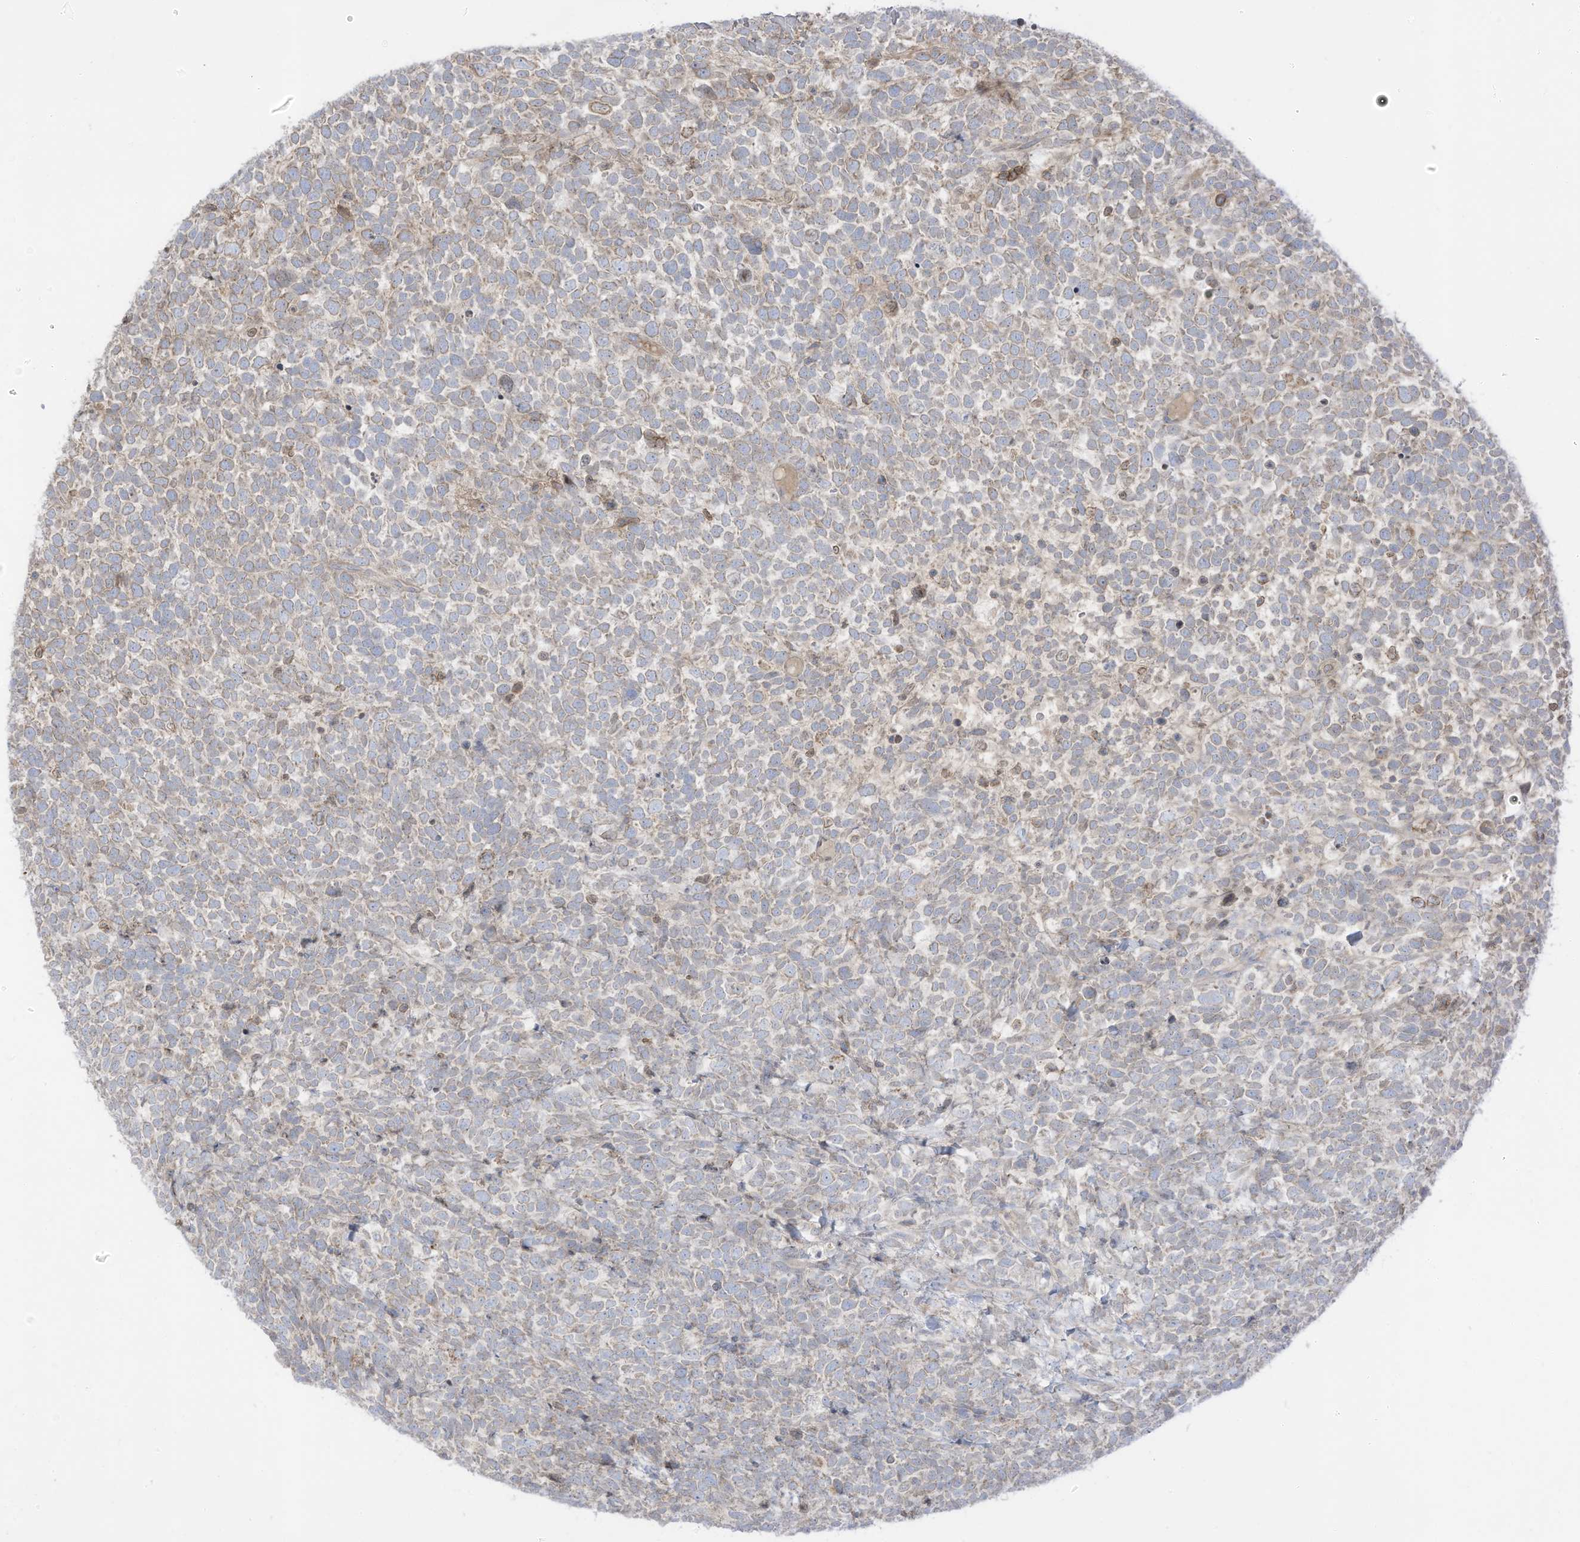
{"staining": {"intensity": "weak", "quantity": "<25%", "location": "cytoplasmic/membranous"}, "tissue": "urothelial cancer", "cell_type": "Tumor cells", "image_type": "cancer", "snomed": [{"axis": "morphology", "description": "Urothelial carcinoma, High grade"}, {"axis": "topography", "description": "Urinary bladder"}], "caption": "The photomicrograph demonstrates no significant staining in tumor cells of high-grade urothelial carcinoma.", "gene": "CGAS", "patient": {"sex": "female", "age": 82}}